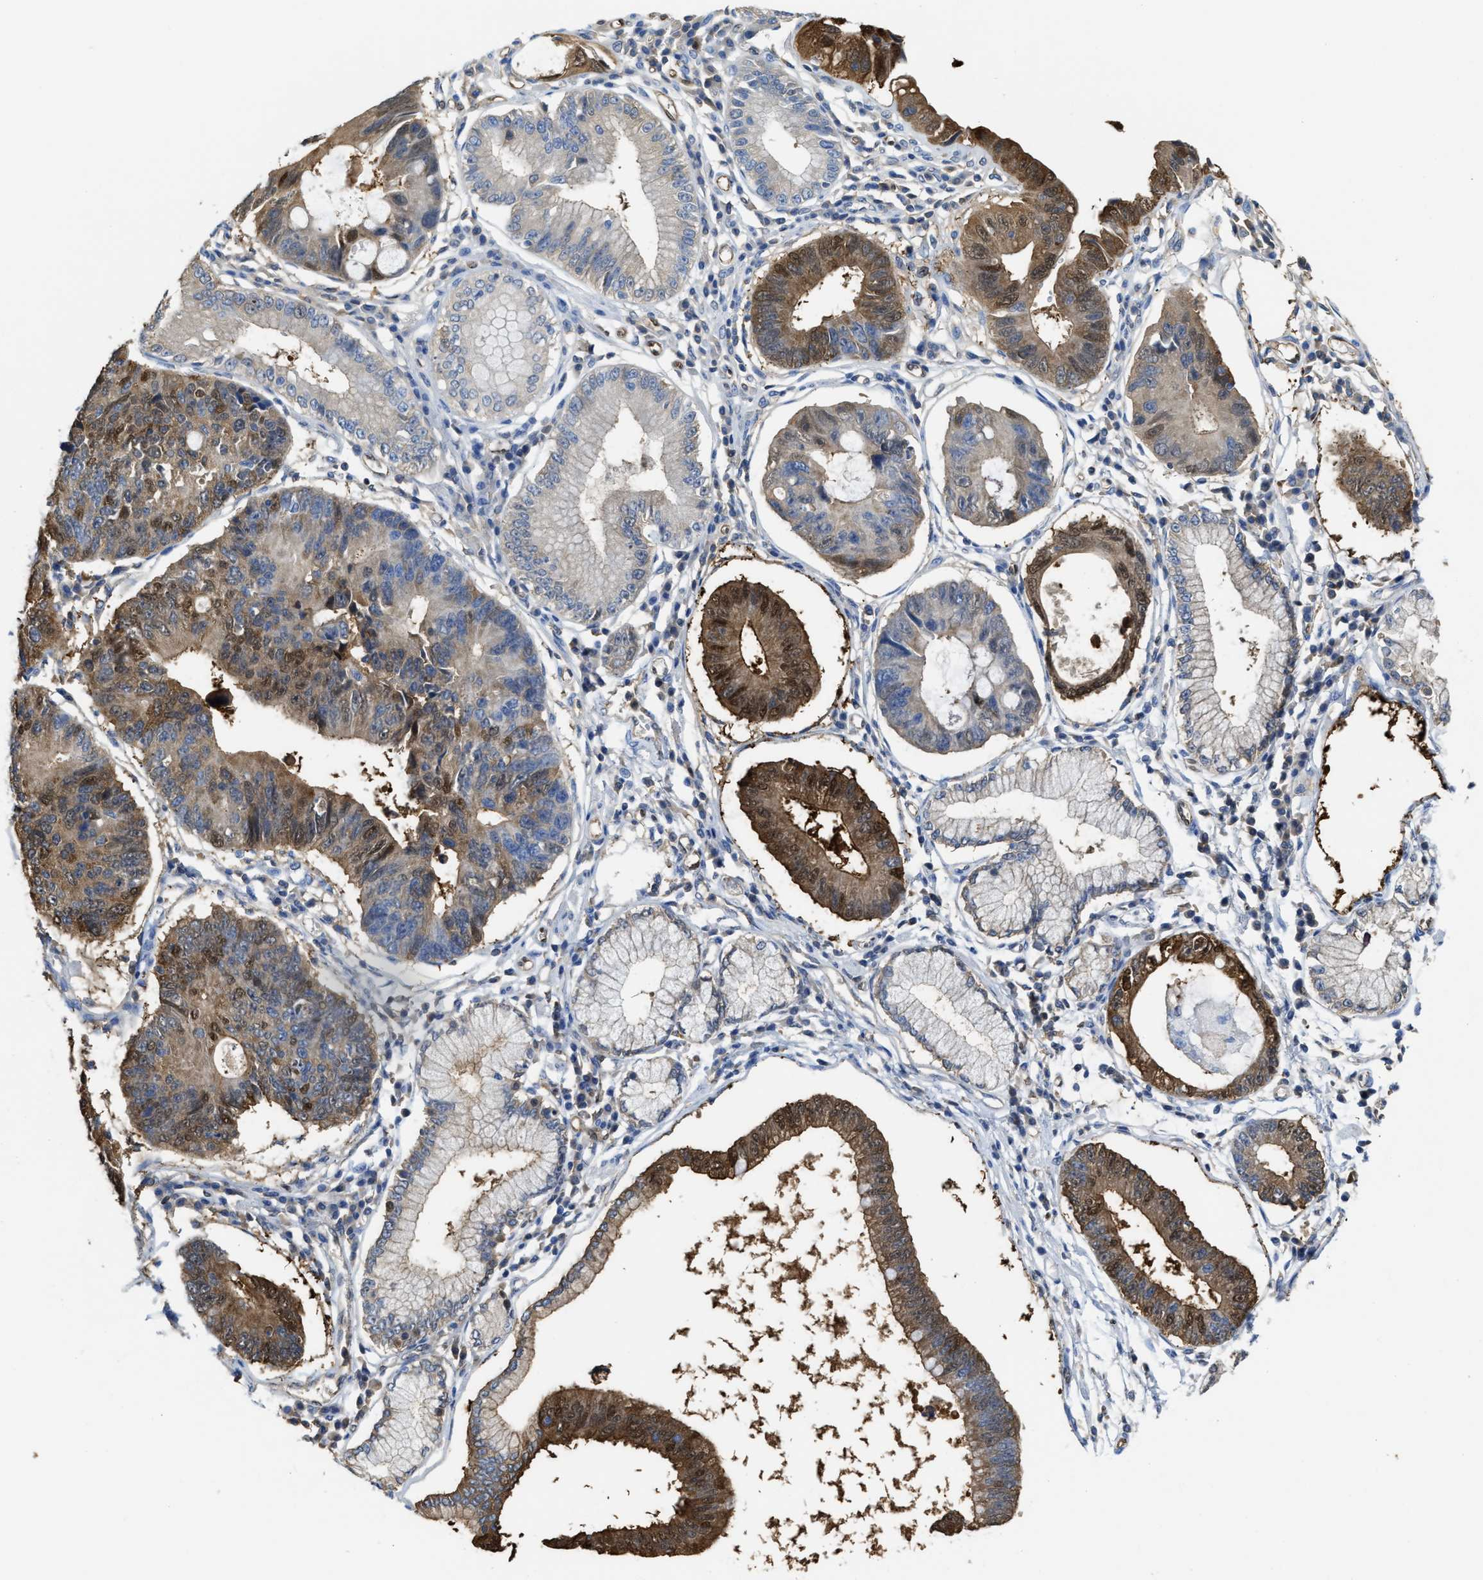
{"staining": {"intensity": "moderate", "quantity": ">75%", "location": "cytoplasmic/membranous,nuclear"}, "tissue": "stomach cancer", "cell_type": "Tumor cells", "image_type": "cancer", "snomed": [{"axis": "morphology", "description": "Adenocarcinoma, NOS"}, {"axis": "topography", "description": "Stomach"}], "caption": "Immunohistochemistry photomicrograph of adenocarcinoma (stomach) stained for a protein (brown), which displays medium levels of moderate cytoplasmic/membranous and nuclear staining in approximately >75% of tumor cells.", "gene": "ASS1", "patient": {"sex": "male", "age": 59}}